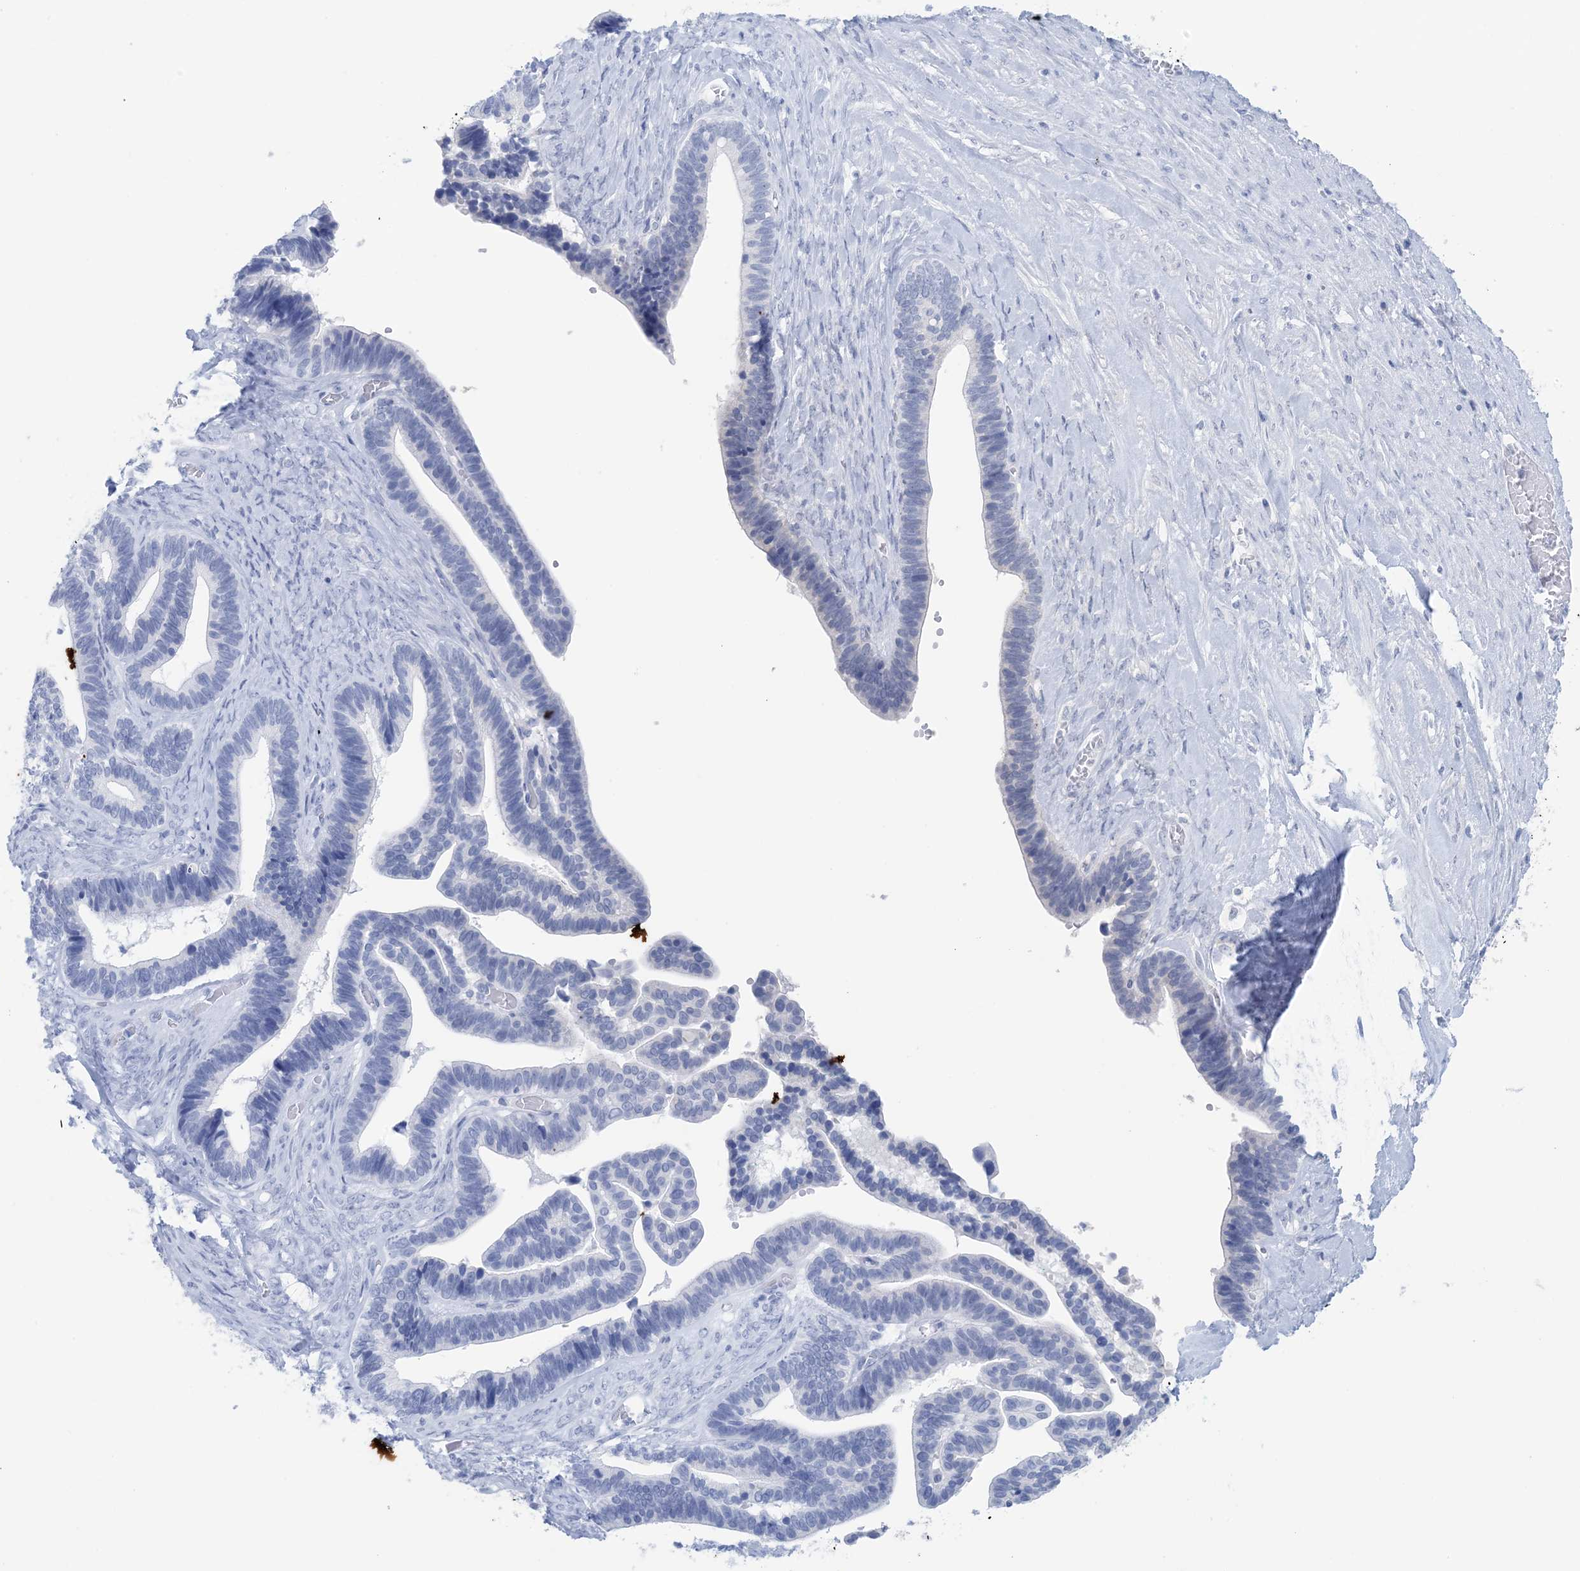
{"staining": {"intensity": "negative", "quantity": "none", "location": "none"}, "tissue": "ovarian cancer", "cell_type": "Tumor cells", "image_type": "cancer", "snomed": [{"axis": "morphology", "description": "Cystadenocarcinoma, serous, NOS"}, {"axis": "topography", "description": "Ovary"}], "caption": "High power microscopy image of an immunohistochemistry photomicrograph of ovarian cancer, revealing no significant staining in tumor cells.", "gene": "GABRG1", "patient": {"sex": "female", "age": 56}}